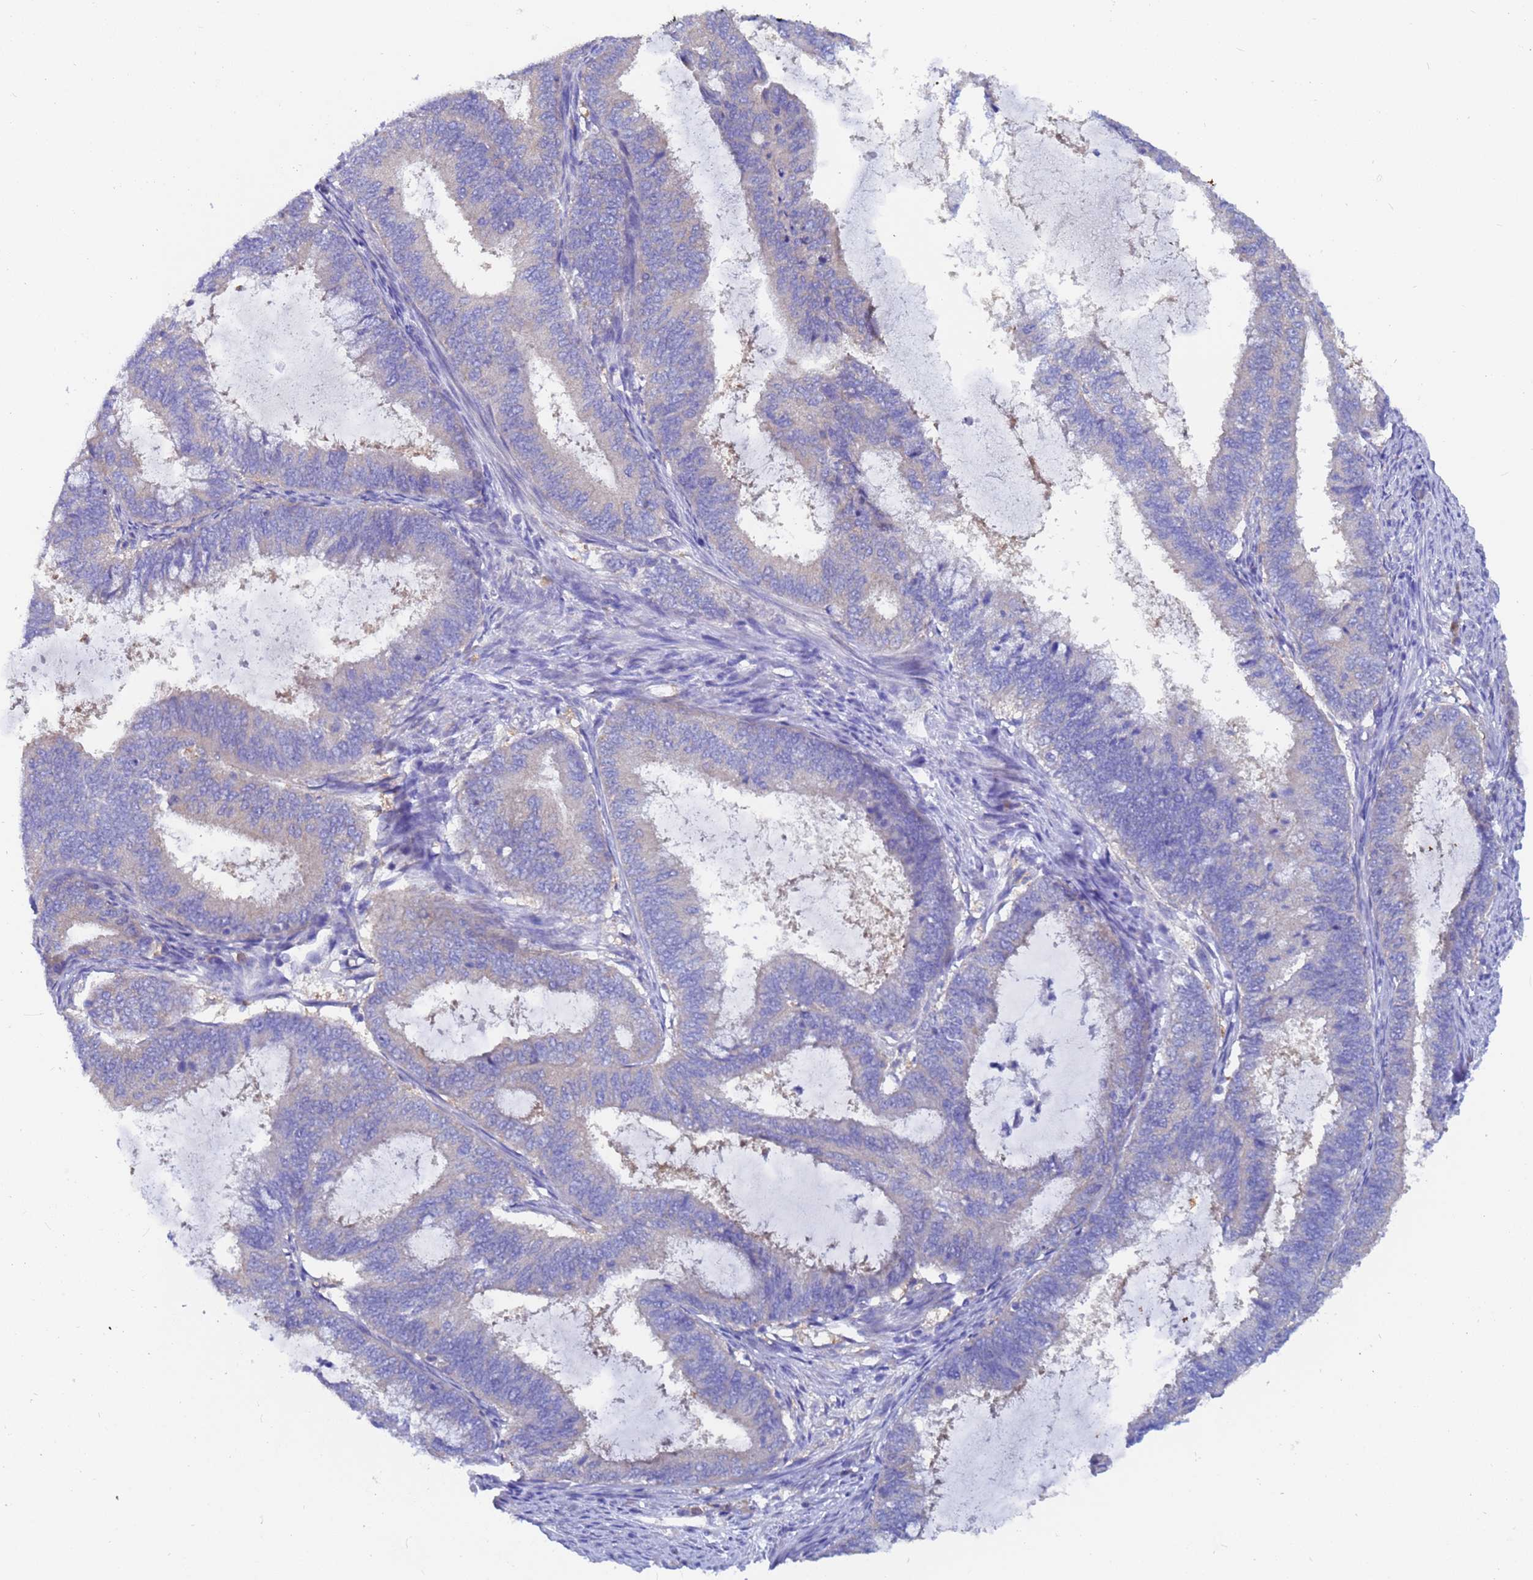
{"staining": {"intensity": "negative", "quantity": "none", "location": "none"}, "tissue": "endometrial cancer", "cell_type": "Tumor cells", "image_type": "cancer", "snomed": [{"axis": "morphology", "description": "Adenocarcinoma, NOS"}, {"axis": "topography", "description": "Endometrium"}], "caption": "Human endometrial cancer (adenocarcinoma) stained for a protein using immunohistochemistry (IHC) reveals no positivity in tumor cells.", "gene": "UBE2O", "patient": {"sex": "female", "age": 51}}